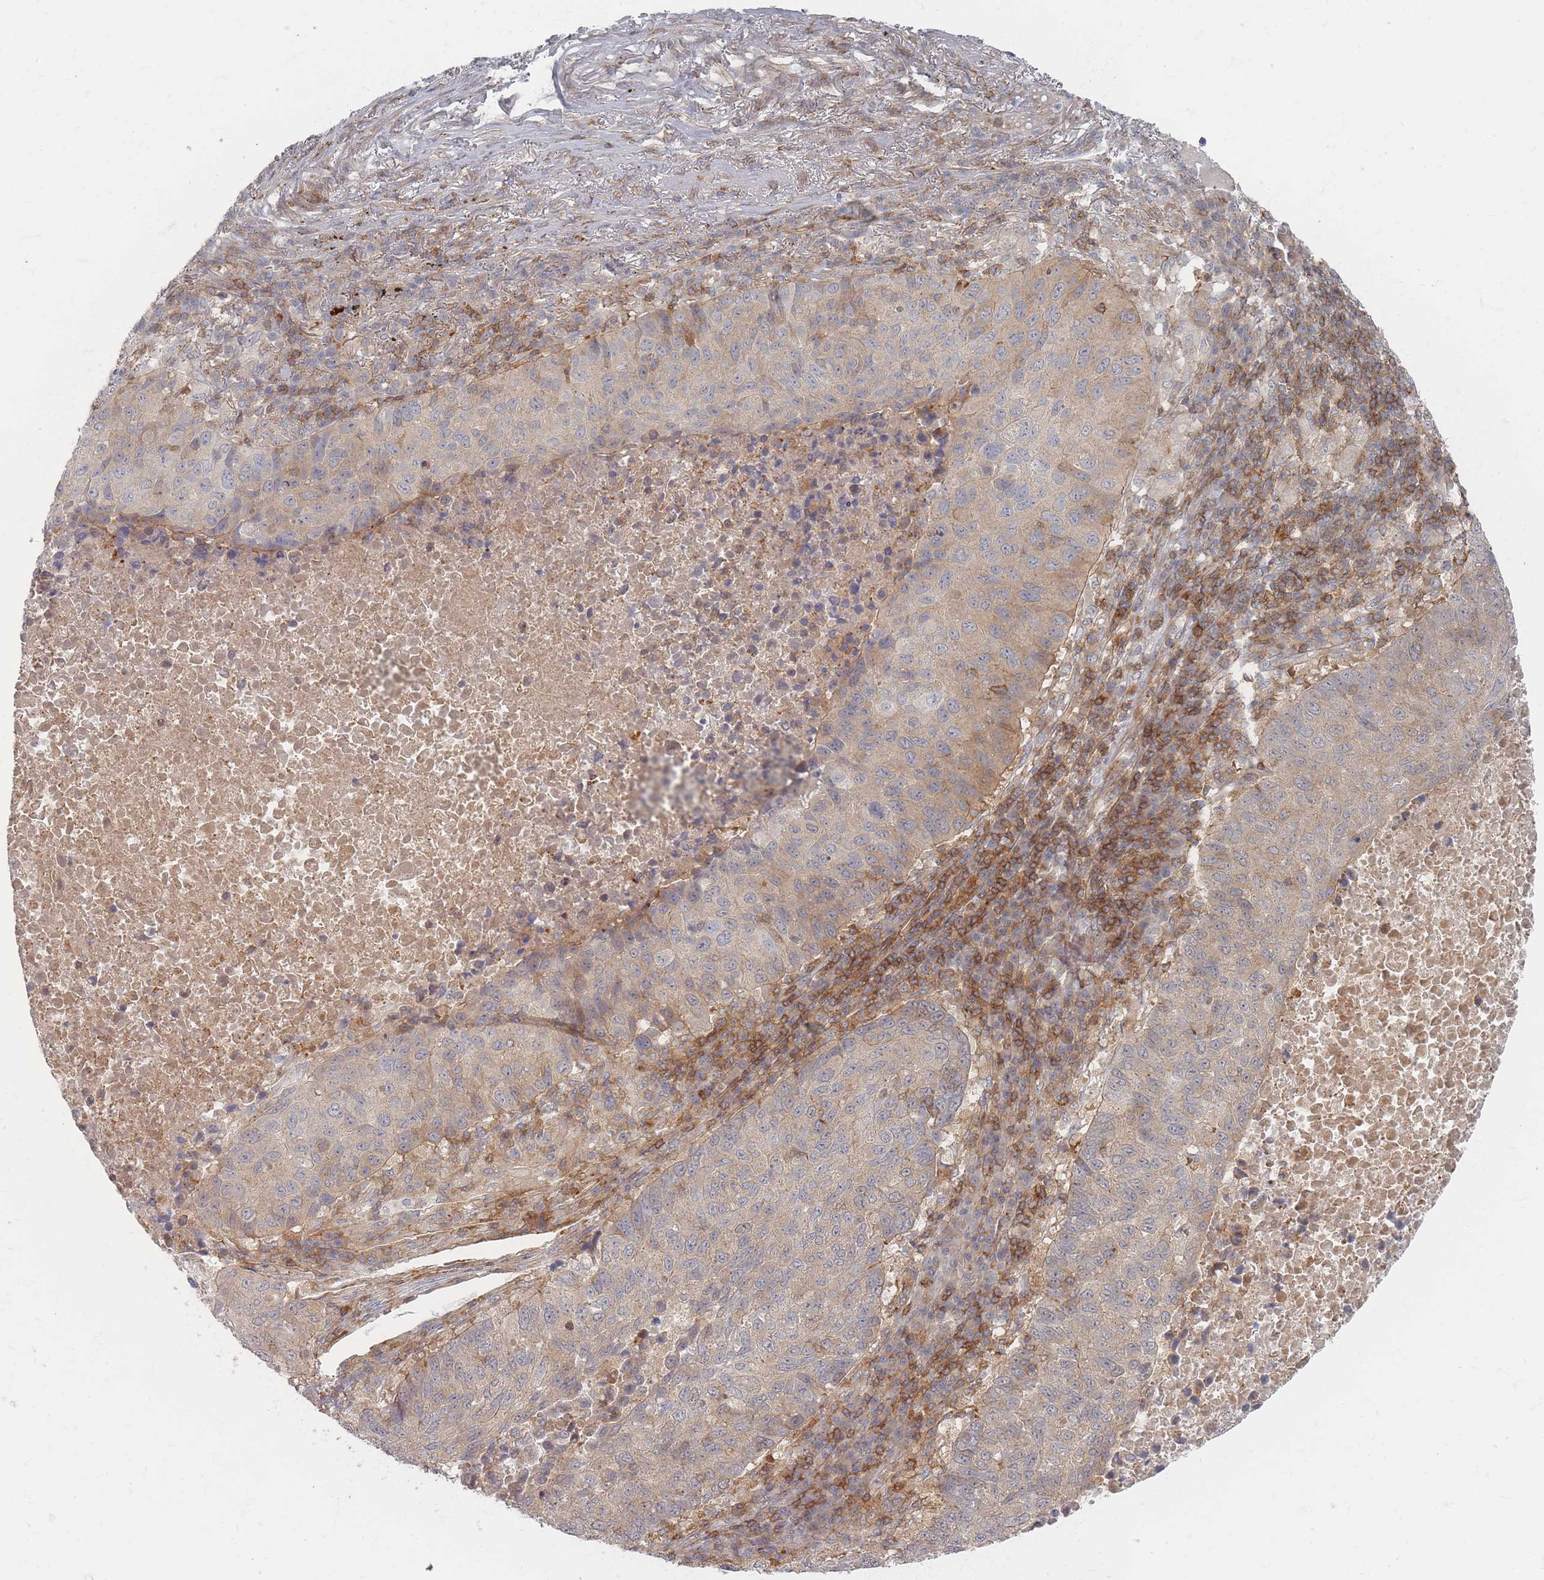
{"staining": {"intensity": "weak", "quantity": "<25%", "location": "cytoplasmic/membranous"}, "tissue": "lung cancer", "cell_type": "Tumor cells", "image_type": "cancer", "snomed": [{"axis": "morphology", "description": "Squamous cell carcinoma, NOS"}, {"axis": "topography", "description": "Lung"}], "caption": "The micrograph displays no staining of tumor cells in lung squamous cell carcinoma.", "gene": "ZNF852", "patient": {"sex": "male", "age": 73}}